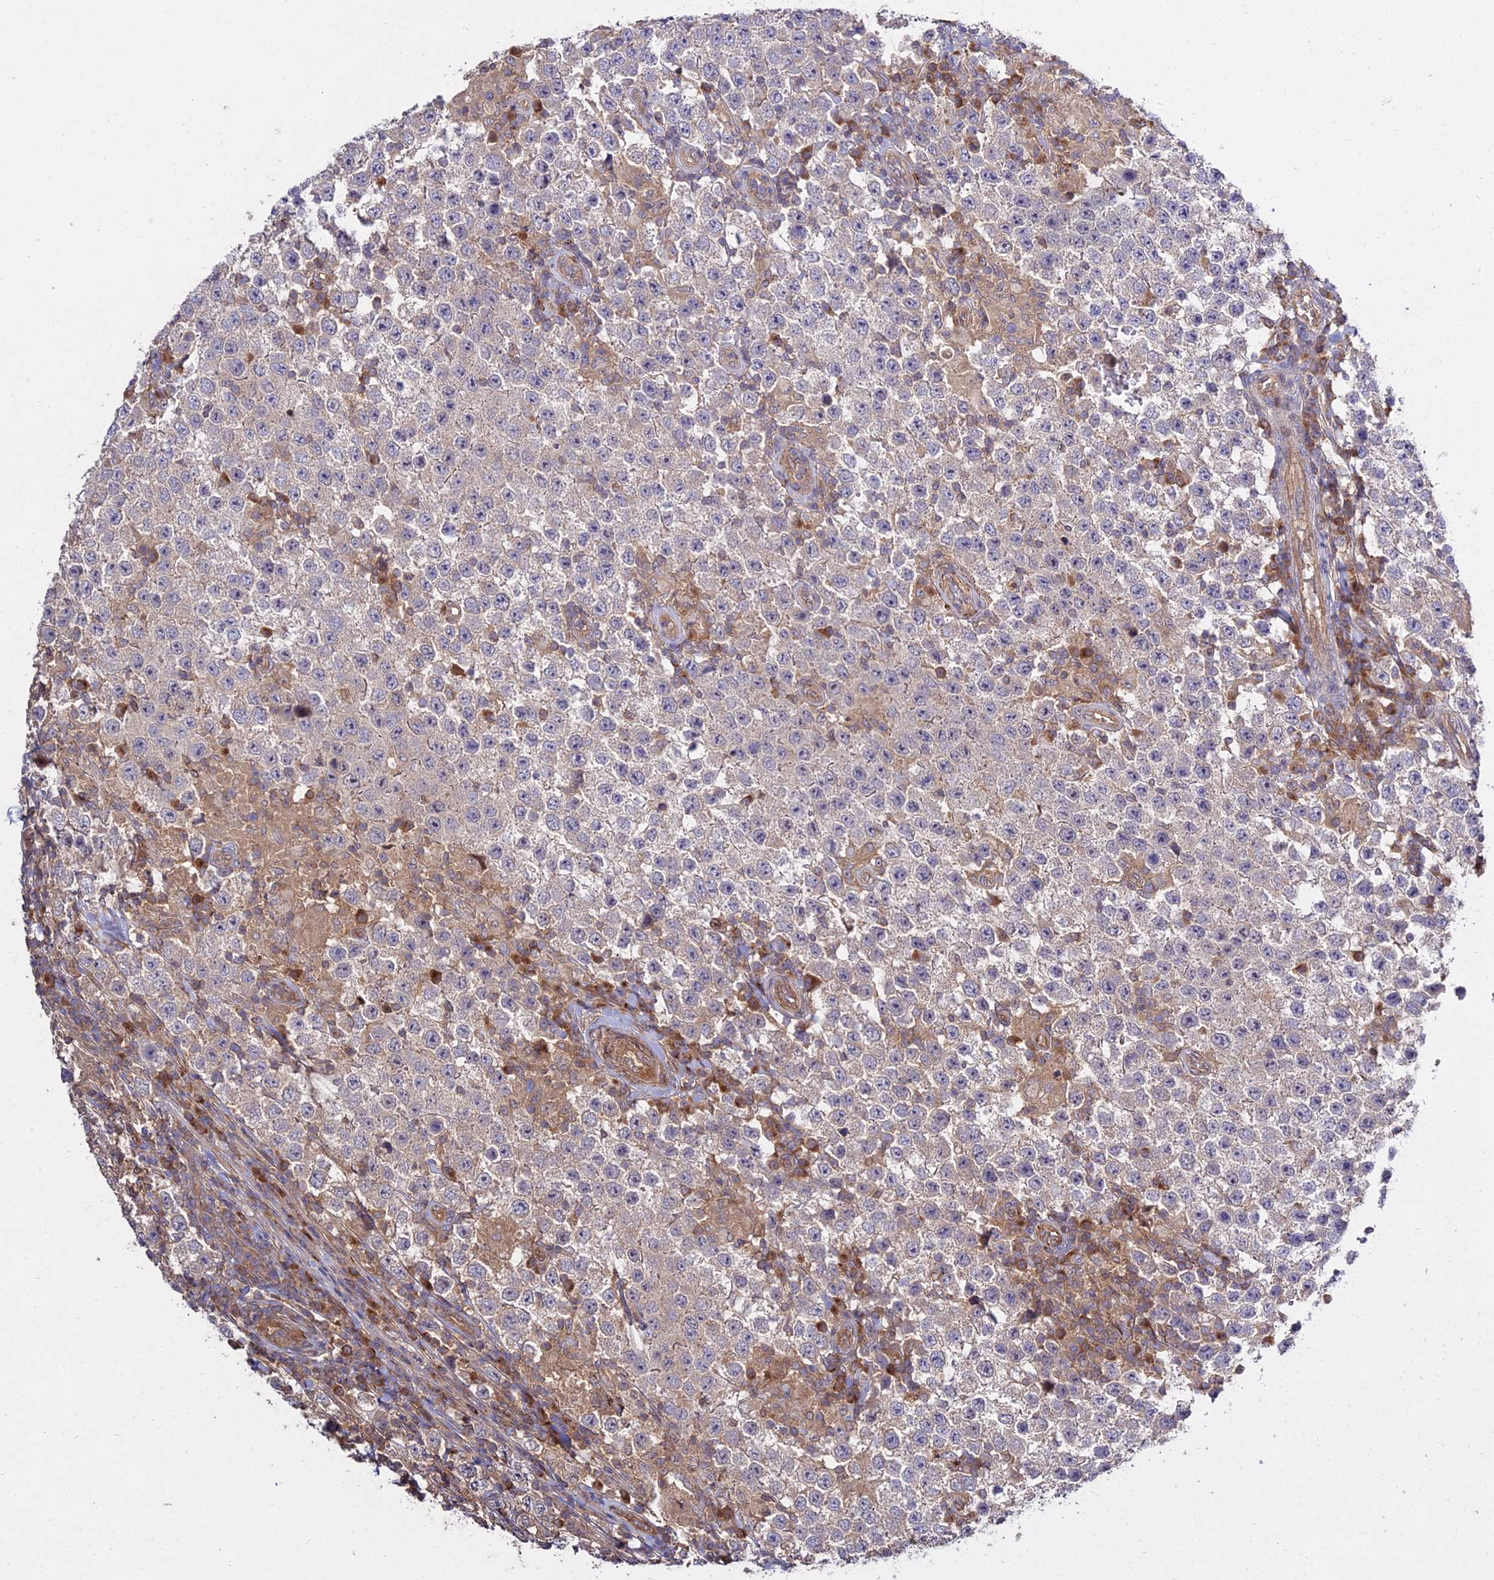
{"staining": {"intensity": "negative", "quantity": "none", "location": "none"}, "tissue": "testis cancer", "cell_type": "Tumor cells", "image_type": "cancer", "snomed": [{"axis": "morphology", "description": "Normal tissue, NOS"}, {"axis": "morphology", "description": "Urothelial carcinoma, High grade"}, {"axis": "morphology", "description": "Seminoma, NOS"}, {"axis": "morphology", "description": "Carcinoma, Embryonal, NOS"}, {"axis": "topography", "description": "Urinary bladder"}, {"axis": "topography", "description": "Testis"}], "caption": "Immunohistochemistry (IHC) of testis cancer shows no staining in tumor cells. The staining was performed using DAB to visualize the protein expression in brown, while the nuclei were stained in blue with hematoxylin (Magnification: 20x).", "gene": "GRTP1", "patient": {"sex": "male", "age": 41}}